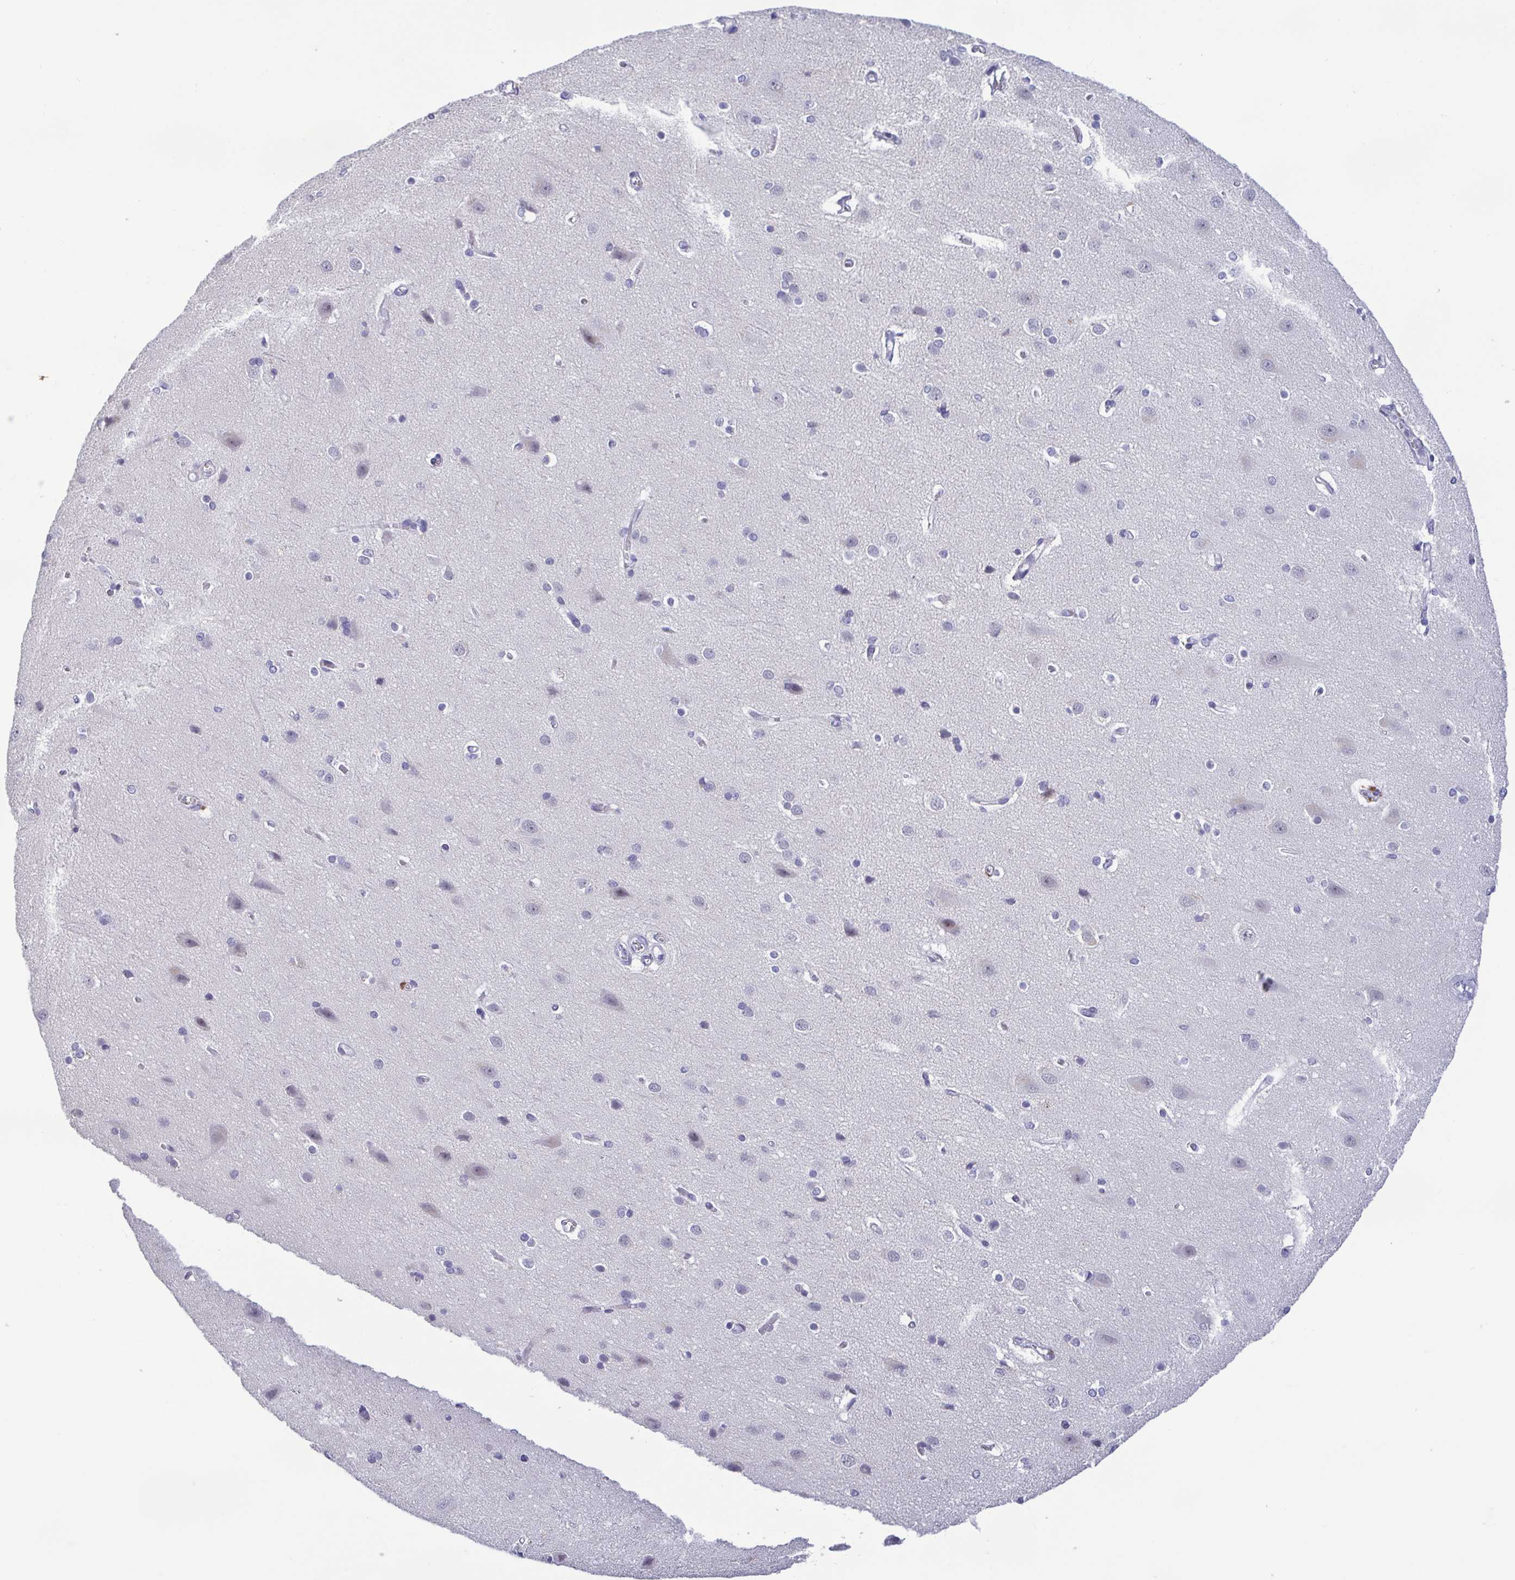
{"staining": {"intensity": "negative", "quantity": "none", "location": "none"}, "tissue": "cerebral cortex", "cell_type": "Endothelial cells", "image_type": "normal", "snomed": [{"axis": "morphology", "description": "Normal tissue, NOS"}, {"axis": "topography", "description": "Cerebral cortex"}], "caption": "A photomicrograph of human cerebral cortex is negative for staining in endothelial cells. (Stains: DAB immunohistochemistry with hematoxylin counter stain, Microscopy: brightfield microscopy at high magnification).", "gene": "PERM1", "patient": {"sex": "male", "age": 37}}